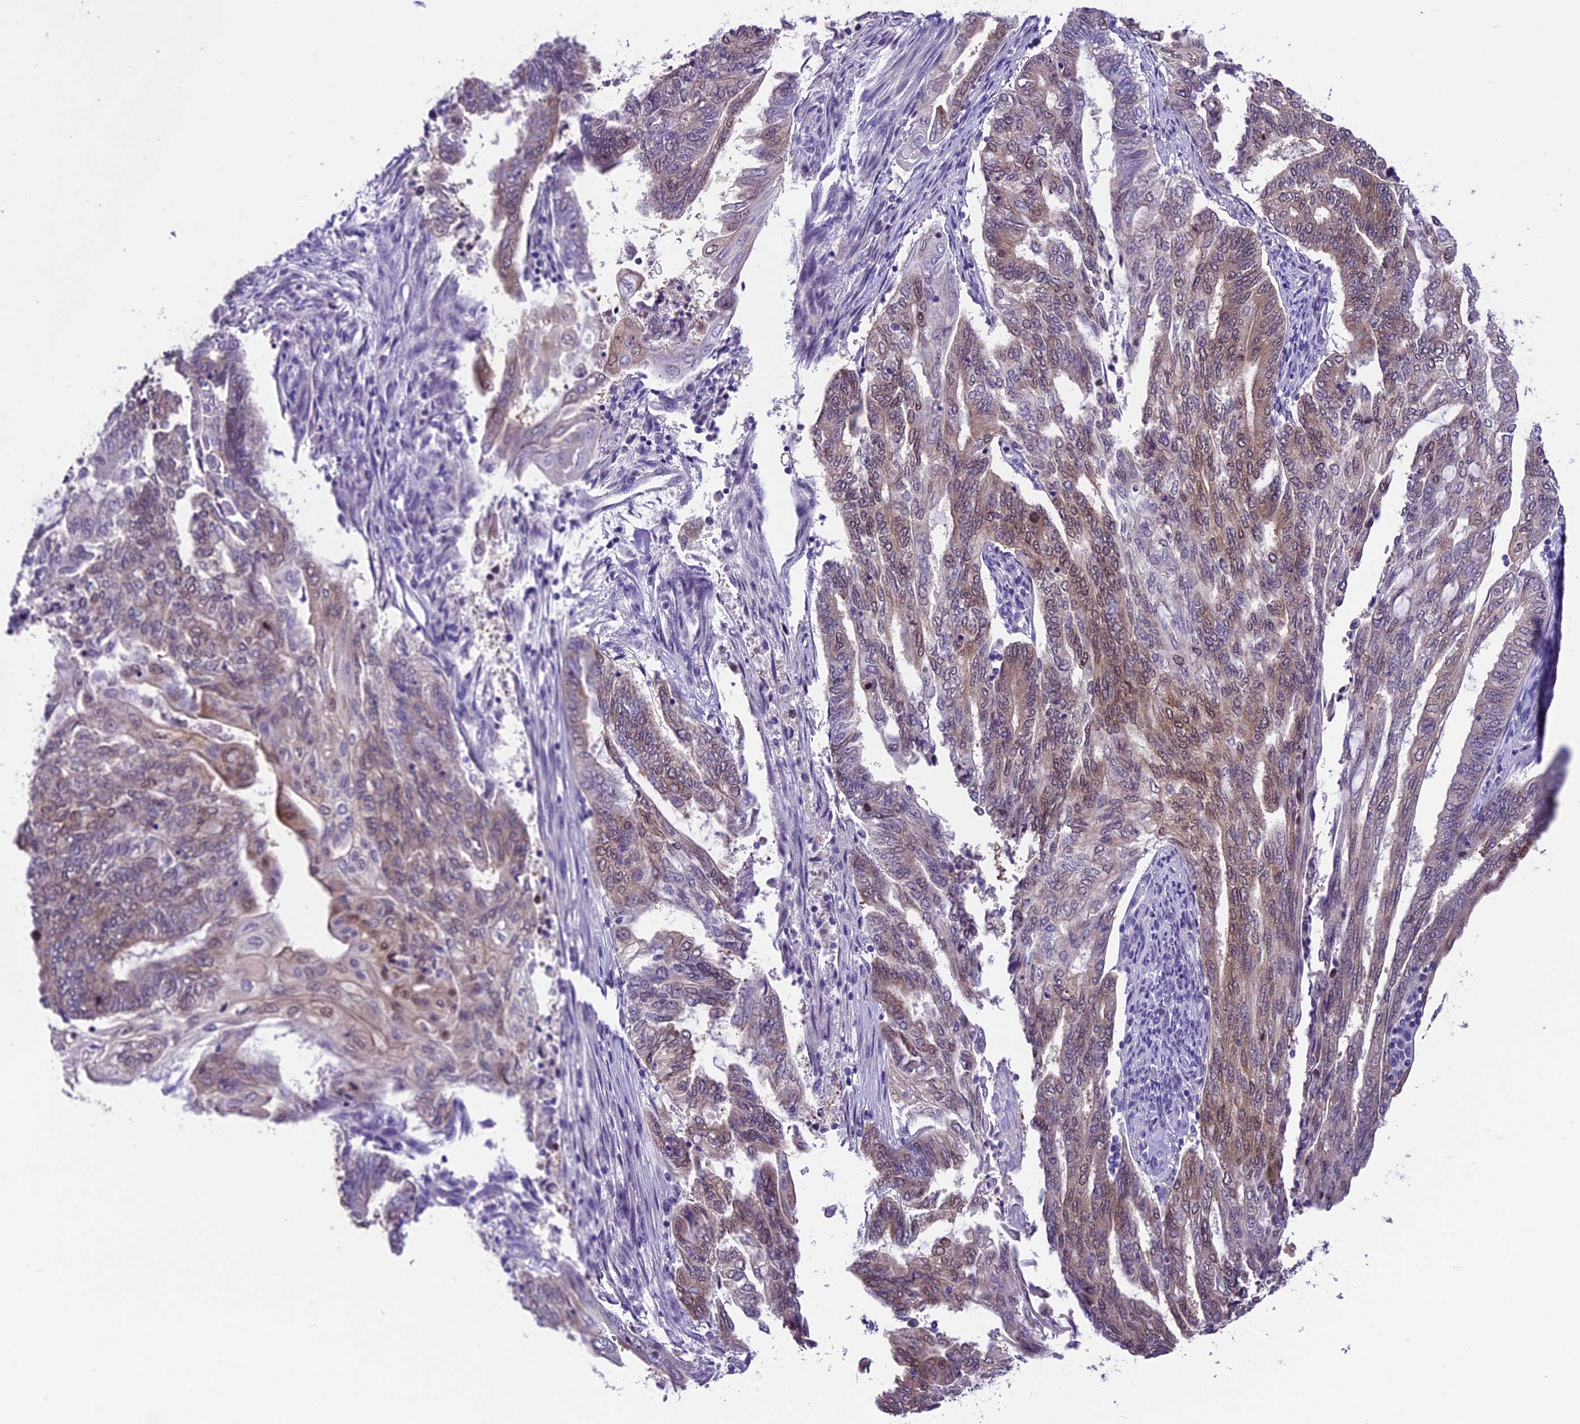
{"staining": {"intensity": "weak", "quantity": "25%-75%", "location": "cytoplasmic/membranous,nuclear"}, "tissue": "endometrial cancer", "cell_type": "Tumor cells", "image_type": "cancer", "snomed": [{"axis": "morphology", "description": "Adenocarcinoma, NOS"}, {"axis": "topography", "description": "Uterus"}, {"axis": "topography", "description": "Endometrium"}], "caption": "This is a micrograph of IHC staining of endometrial cancer (adenocarcinoma), which shows weak expression in the cytoplasmic/membranous and nuclear of tumor cells.", "gene": "PRR15", "patient": {"sex": "female", "age": 70}}